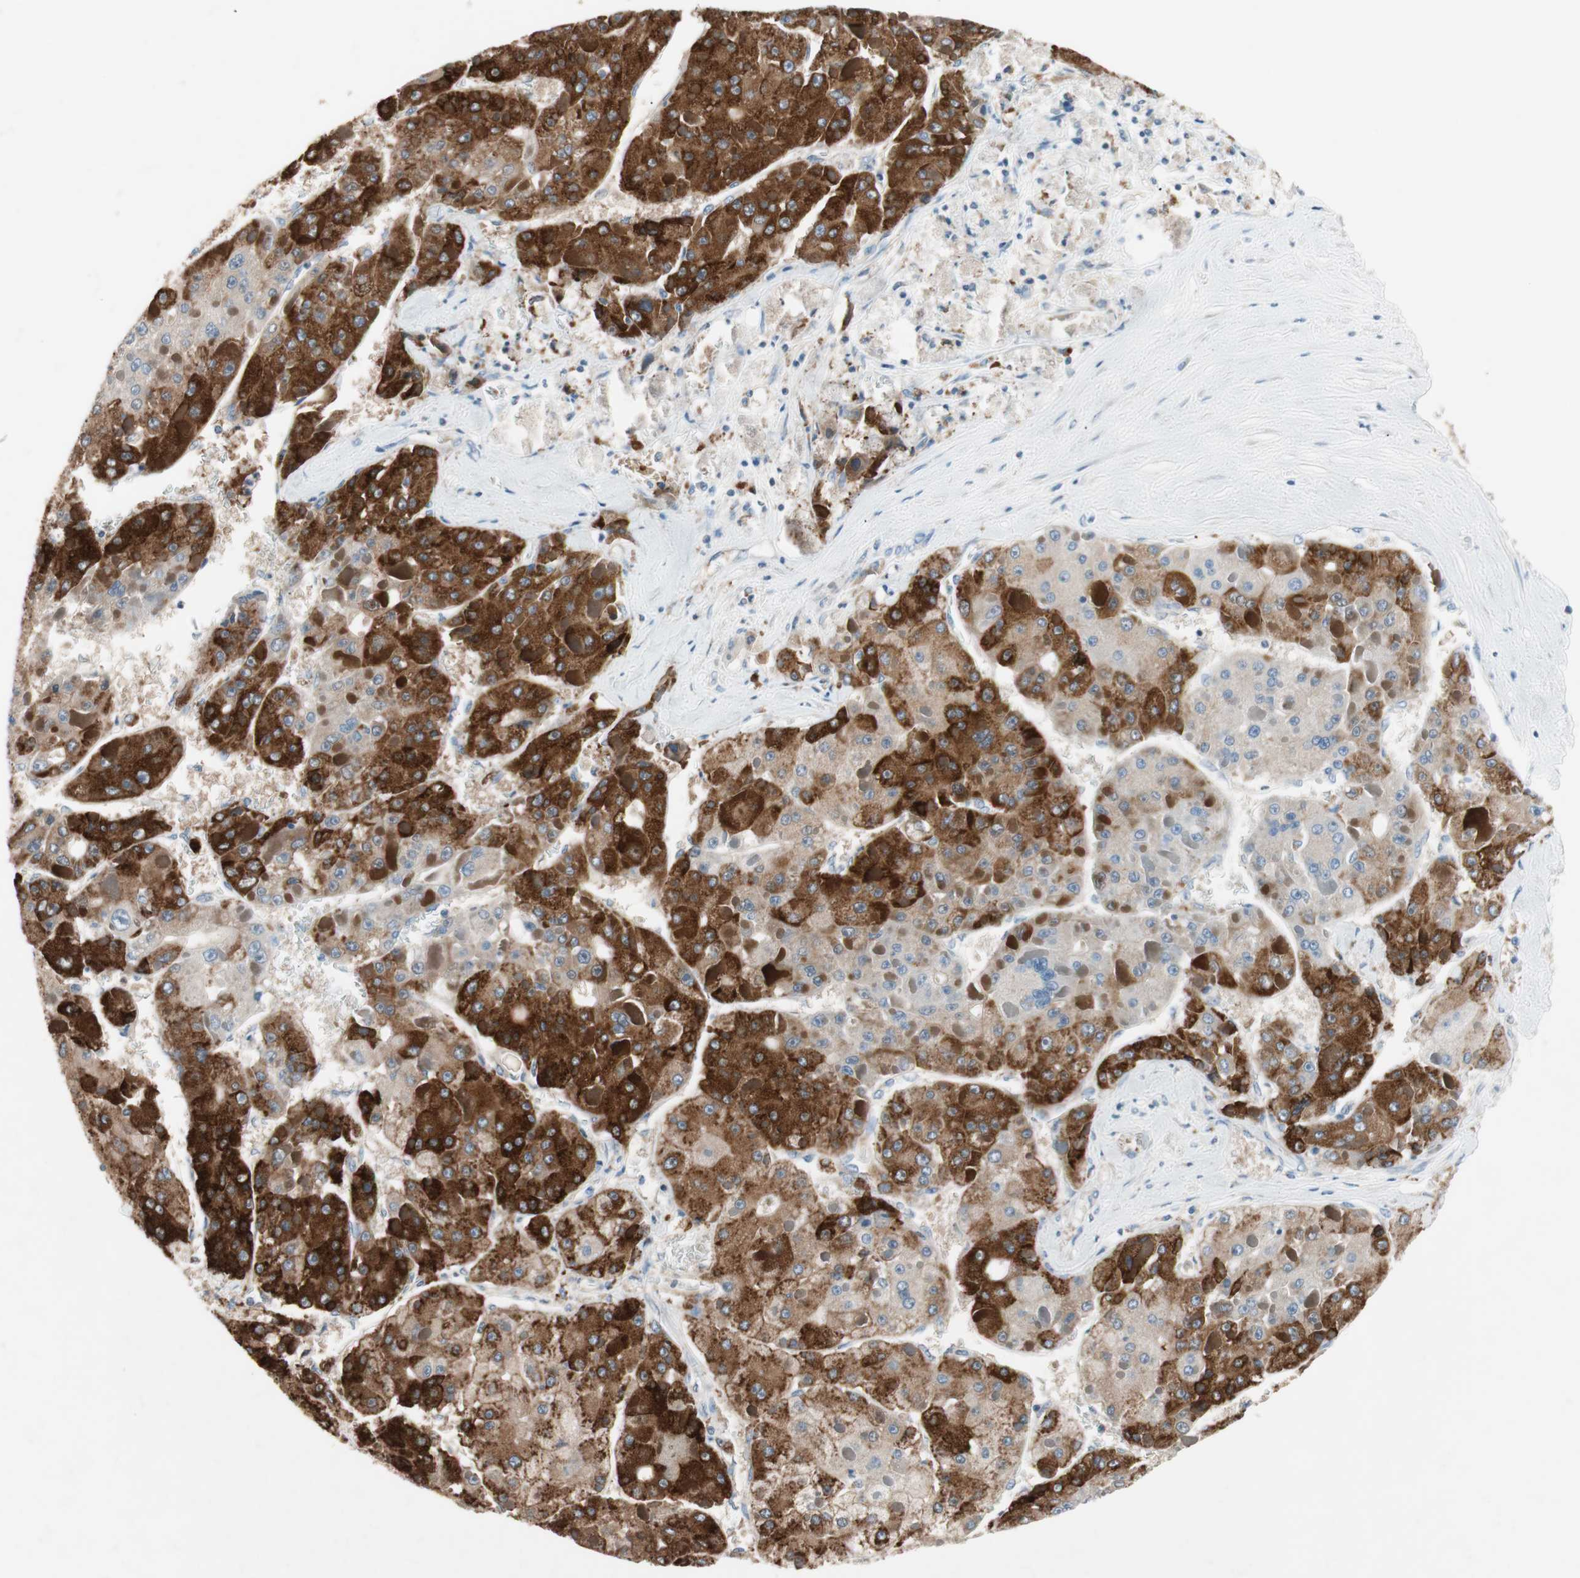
{"staining": {"intensity": "strong", "quantity": ">75%", "location": "cytoplasmic/membranous"}, "tissue": "liver cancer", "cell_type": "Tumor cells", "image_type": "cancer", "snomed": [{"axis": "morphology", "description": "Carcinoma, Hepatocellular, NOS"}, {"axis": "topography", "description": "Liver"}], "caption": "Human liver hepatocellular carcinoma stained for a protein (brown) demonstrates strong cytoplasmic/membranous positive positivity in approximately >75% of tumor cells.", "gene": "GLUL", "patient": {"sex": "female", "age": 73}}